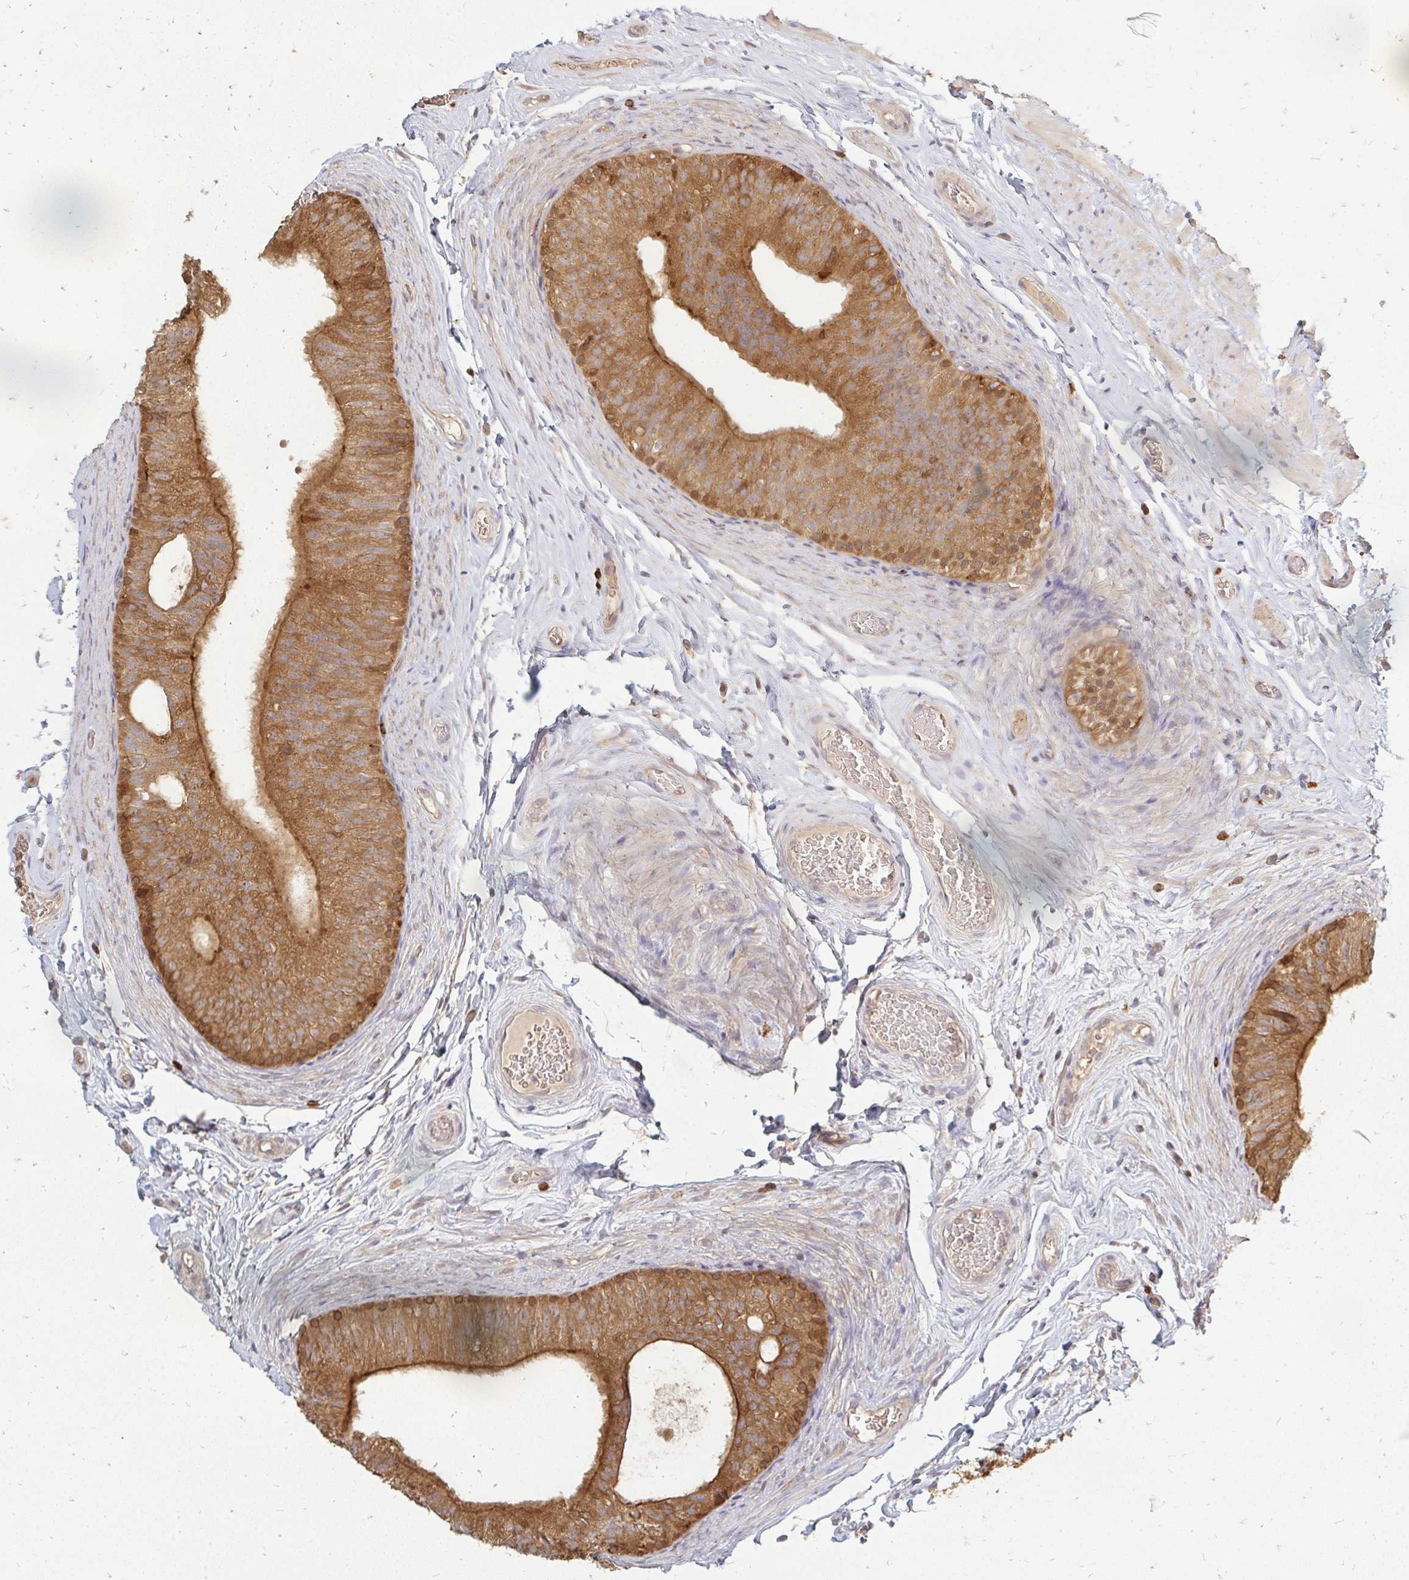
{"staining": {"intensity": "moderate", "quantity": ">75%", "location": "cytoplasmic/membranous"}, "tissue": "epididymis", "cell_type": "Glandular cells", "image_type": "normal", "snomed": [{"axis": "morphology", "description": "Normal tissue, NOS"}, {"axis": "topography", "description": "Epididymis, spermatic cord, NOS"}, {"axis": "topography", "description": "Epididymis"}], "caption": "Protein staining of benign epididymis demonstrates moderate cytoplasmic/membranous staining in approximately >75% of glandular cells.", "gene": "ZNF285", "patient": {"sex": "male", "age": 31}}